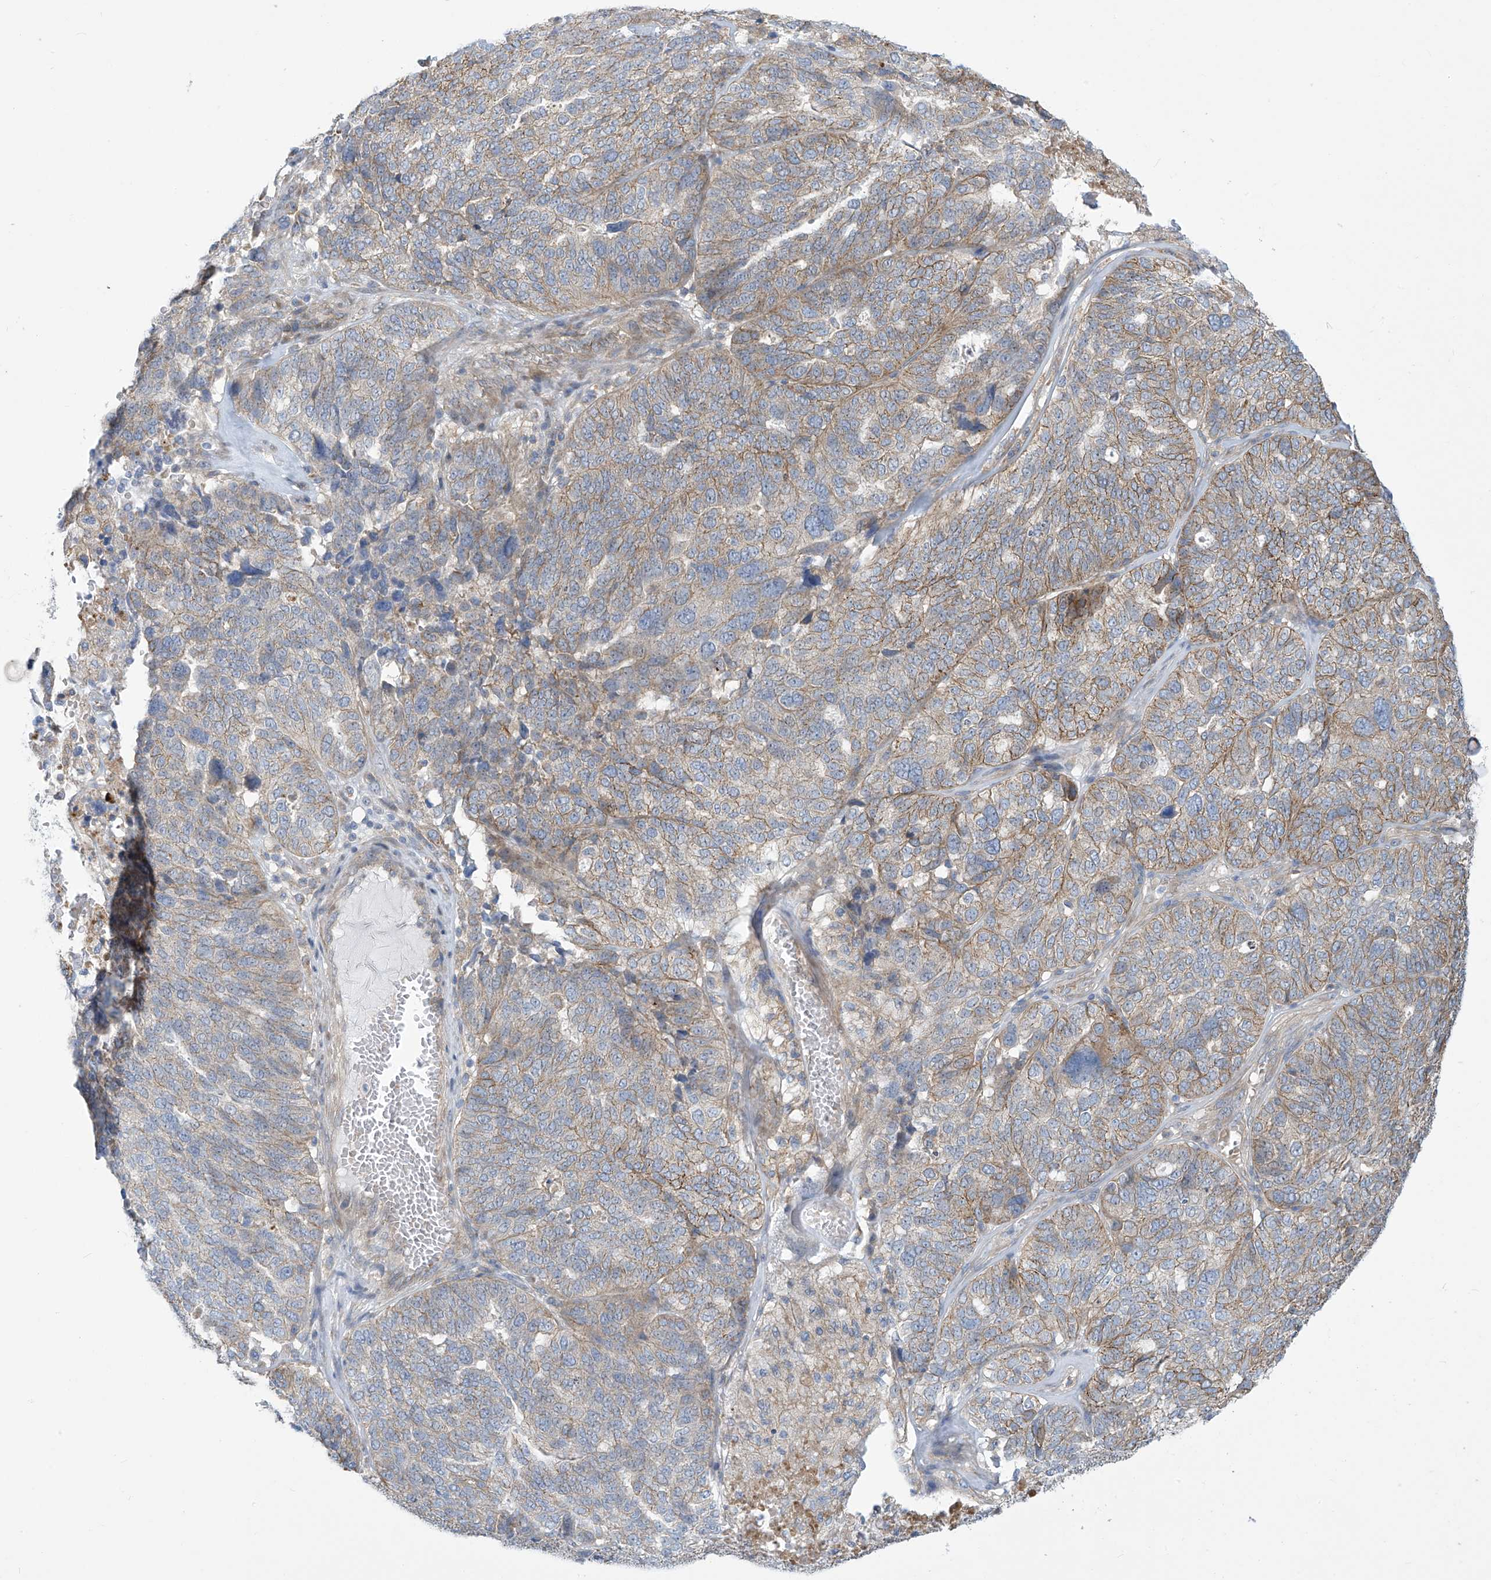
{"staining": {"intensity": "weak", "quantity": "25%-75%", "location": "cytoplasmic/membranous"}, "tissue": "ovarian cancer", "cell_type": "Tumor cells", "image_type": "cancer", "snomed": [{"axis": "morphology", "description": "Cystadenocarcinoma, serous, NOS"}, {"axis": "topography", "description": "Ovary"}], "caption": "IHC image of human ovarian serous cystadenocarcinoma stained for a protein (brown), which demonstrates low levels of weak cytoplasmic/membranous staining in about 25%-75% of tumor cells.", "gene": "ADAT2", "patient": {"sex": "female", "age": 59}}